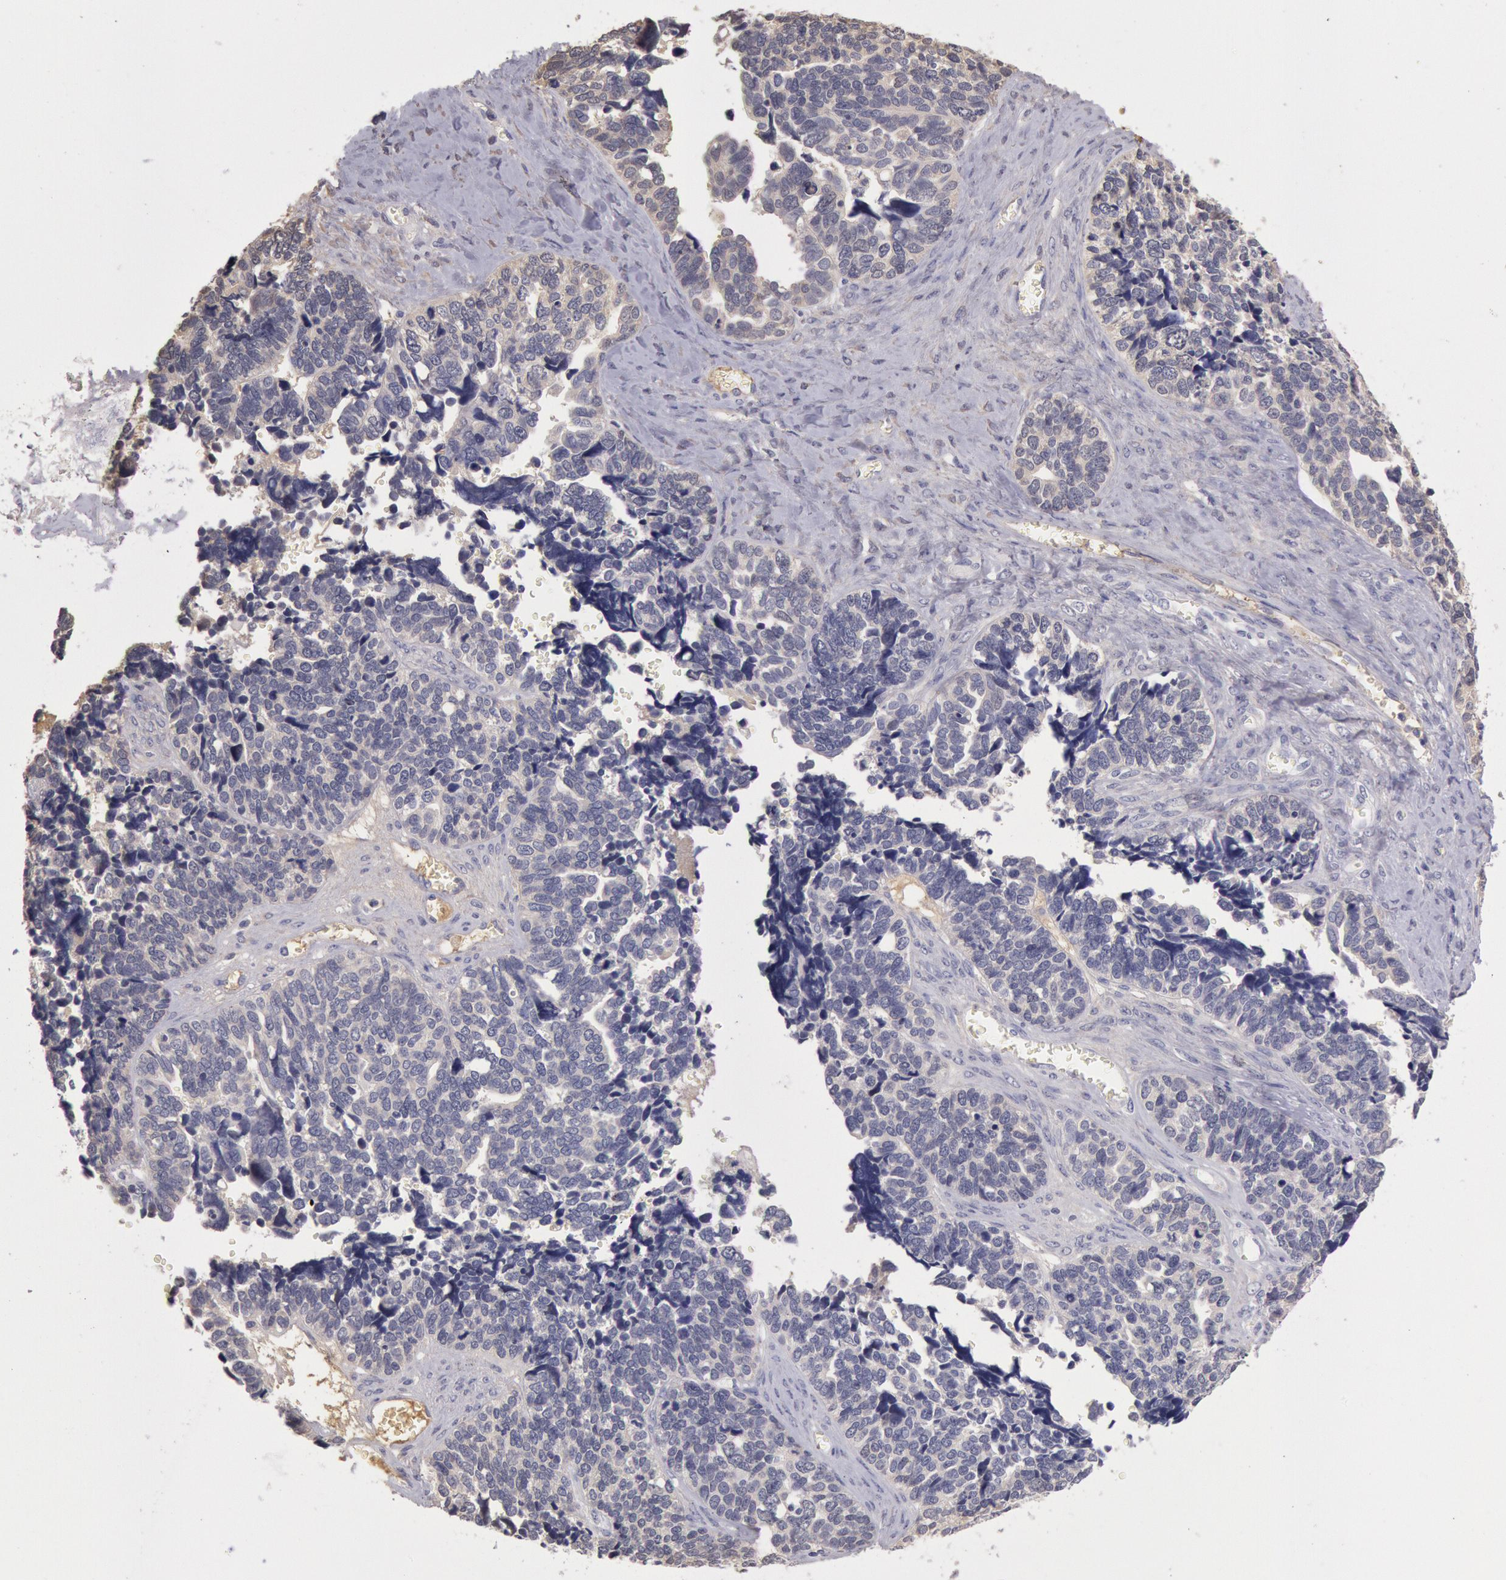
{"staining": {"intensity": "negative", "quantity": "none", "location": "none"}, "tissue": "ovarian cancer", "cell_type": "Tumor cells", "image_type": "cancer", "snomed": [{"axis": "morphology", "description": "Cystadenocarcinoma, serous, NOS"}, {"axis": "topography", "description": "Ovary"}], "caption": "Immunohistochemistry of ovarian serous cystadenocarcinoma reveals no staining in tumor cells. (DAB (3,3'-diaminobenzidine) IHC visualized using brightfield microscopy, high magnification).", "gene": "C1R", "patient": {"sex": "female", "age": 77}}